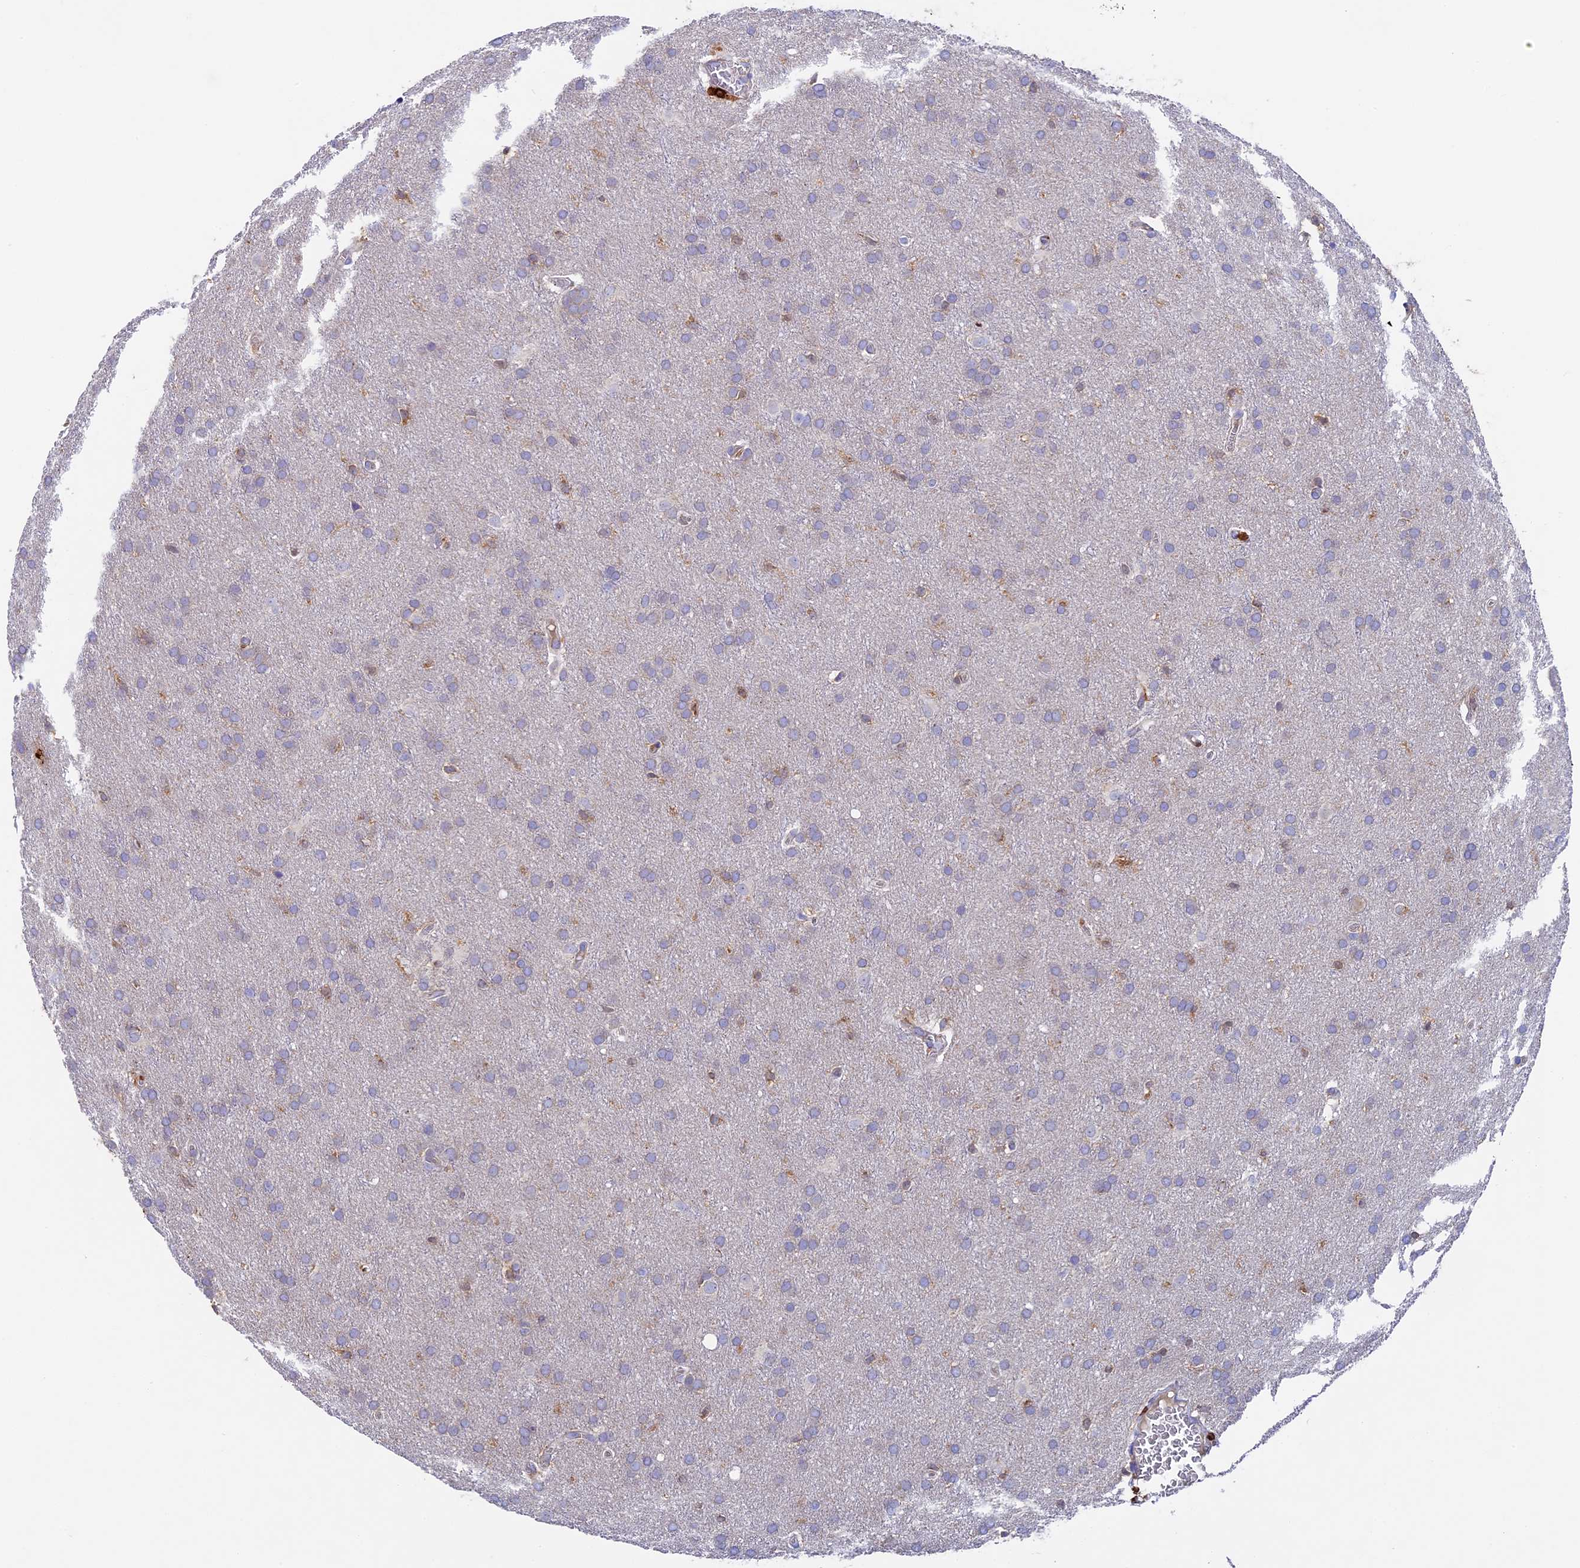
{"staining": {"intensity": "weak", "quantity": "<25%", "location": "cytoplasmic/membranous"}, "tissue": "glioma", "cell_type": "Tumor cells", "image_type": "cancer", "snomed": [{"axis": "morphology", "description": "Glioma, malignant, Low grade"}, {"axis": "topography", "description": "Brain"}], "caption": "Tumor cells show no significant protein staining in malignant glioma (low-grade).", "gene": "ADAT1", "patient": {"sex": "female", "age": 32}}